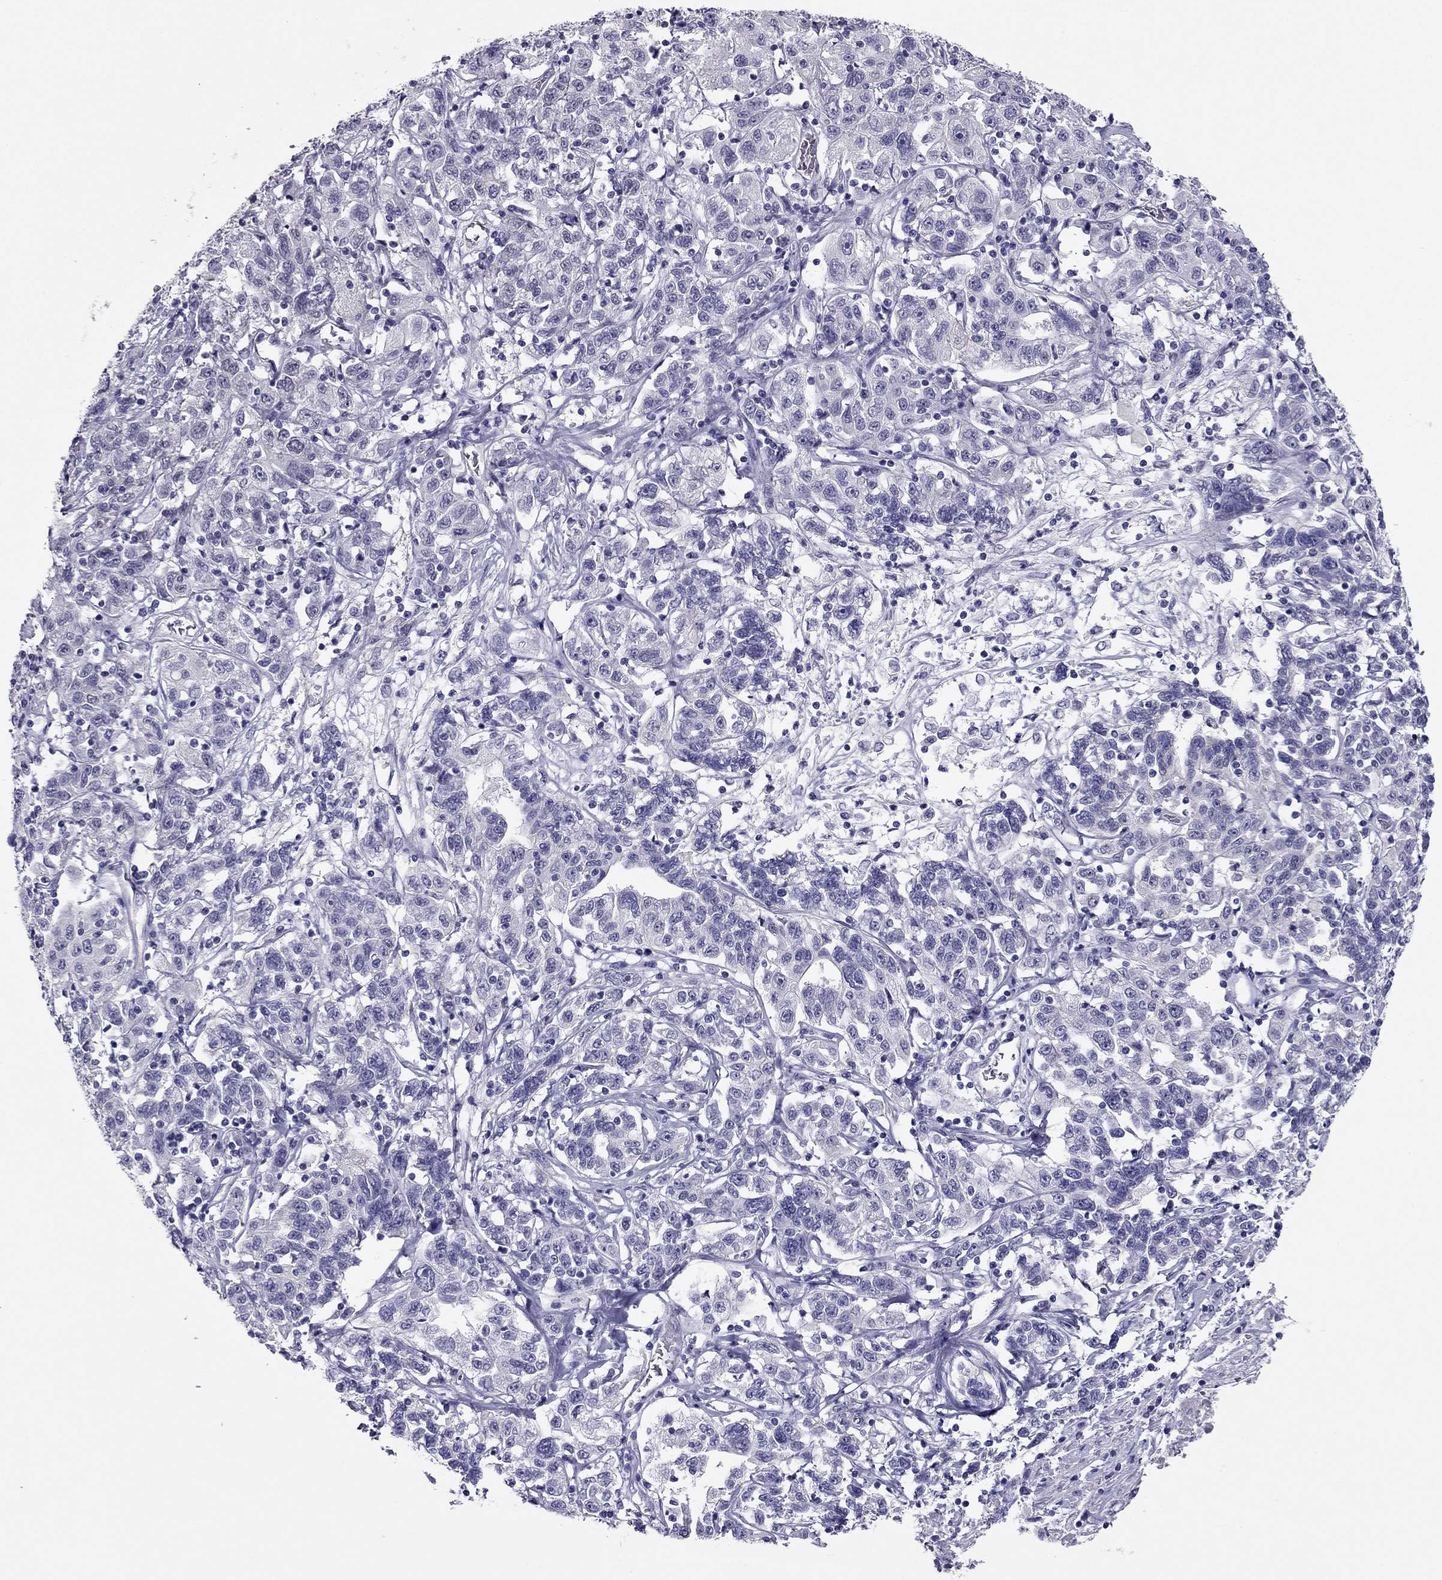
{"staining": {"intensity": "negative", "quantity": "none", "location": "none"}, "tissue": "liver cancer", "cell_type": "Tumor cells", "image_type": "cancer", "snomed": [{"axis": "morphology", "description": "Adenocarcinoma, NOS"}, {"axis": "morphology", "description": "Cholangiocarcinoma"}, {"axis": "topography", "description": "Liver"}], "caption": "Photomicrograph shows no significant protein positivity in tumor cells of liver cancer.", "gene": "PDE6A", "patient": {"sex": "male", "age": 64}}